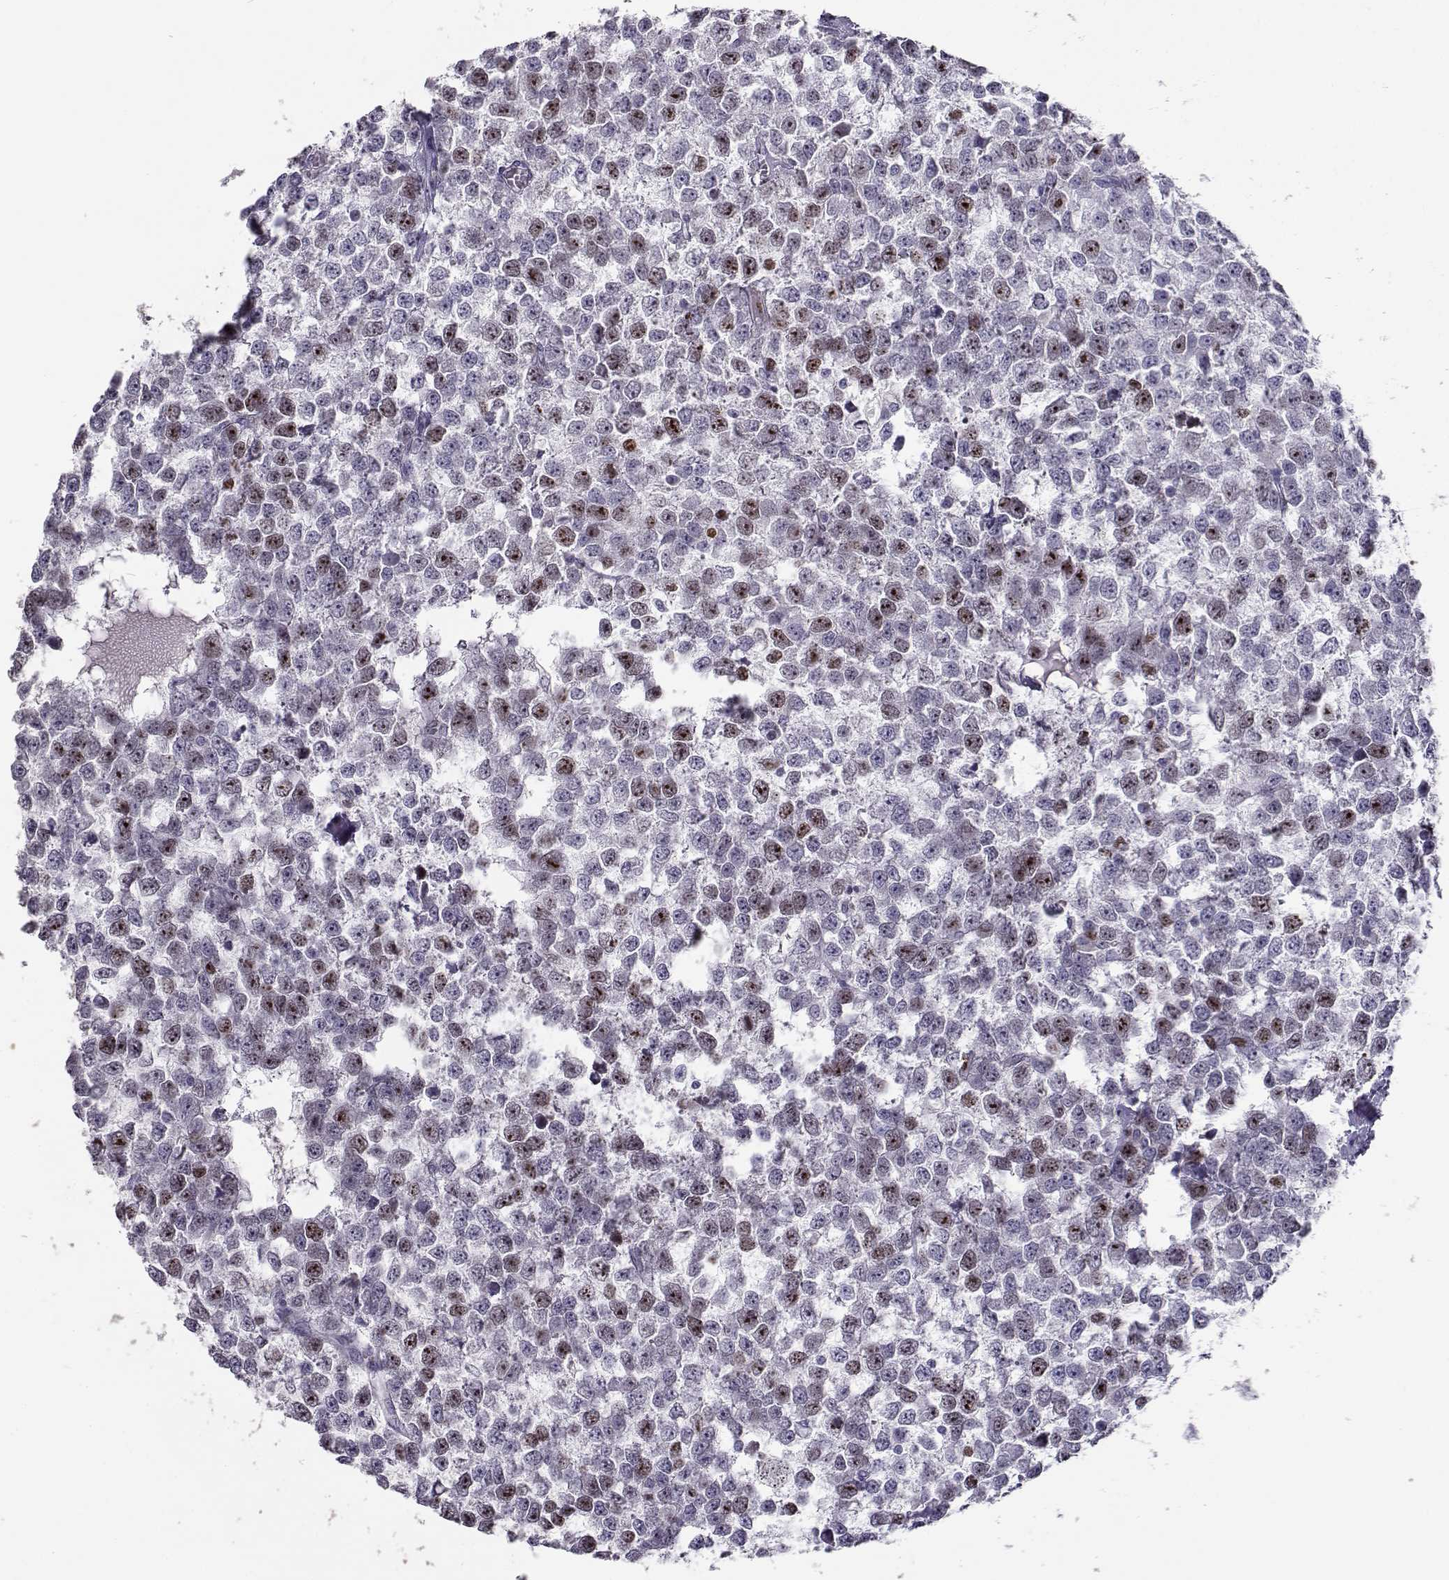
{"staining": {"intensity": "weak", "quantity": "<25%", "location": "nuclear"}, "tissue": "testis cancer", "cell_type": "Tumor cells", "image_type": "cancer", "snomed": [{"axis": "morphology", "description": "Normal tissue, NOS"}, {"axis": "morphology", "description": "Seminoma, NOS"}, {"axis": "topography", "description": "Testis"}, {"axis": "topography", "description": "Epididymis"}], "caption": "Tumor cells show no significant positivity in seminoma (testis). The staining is performed using DAB (3,3'-diaminobenzidine) brown chromogen with nuclei counter-stained in using hematoxylin.", "gene": "NPW", "patient": {"sex": "male", "age": 34}}